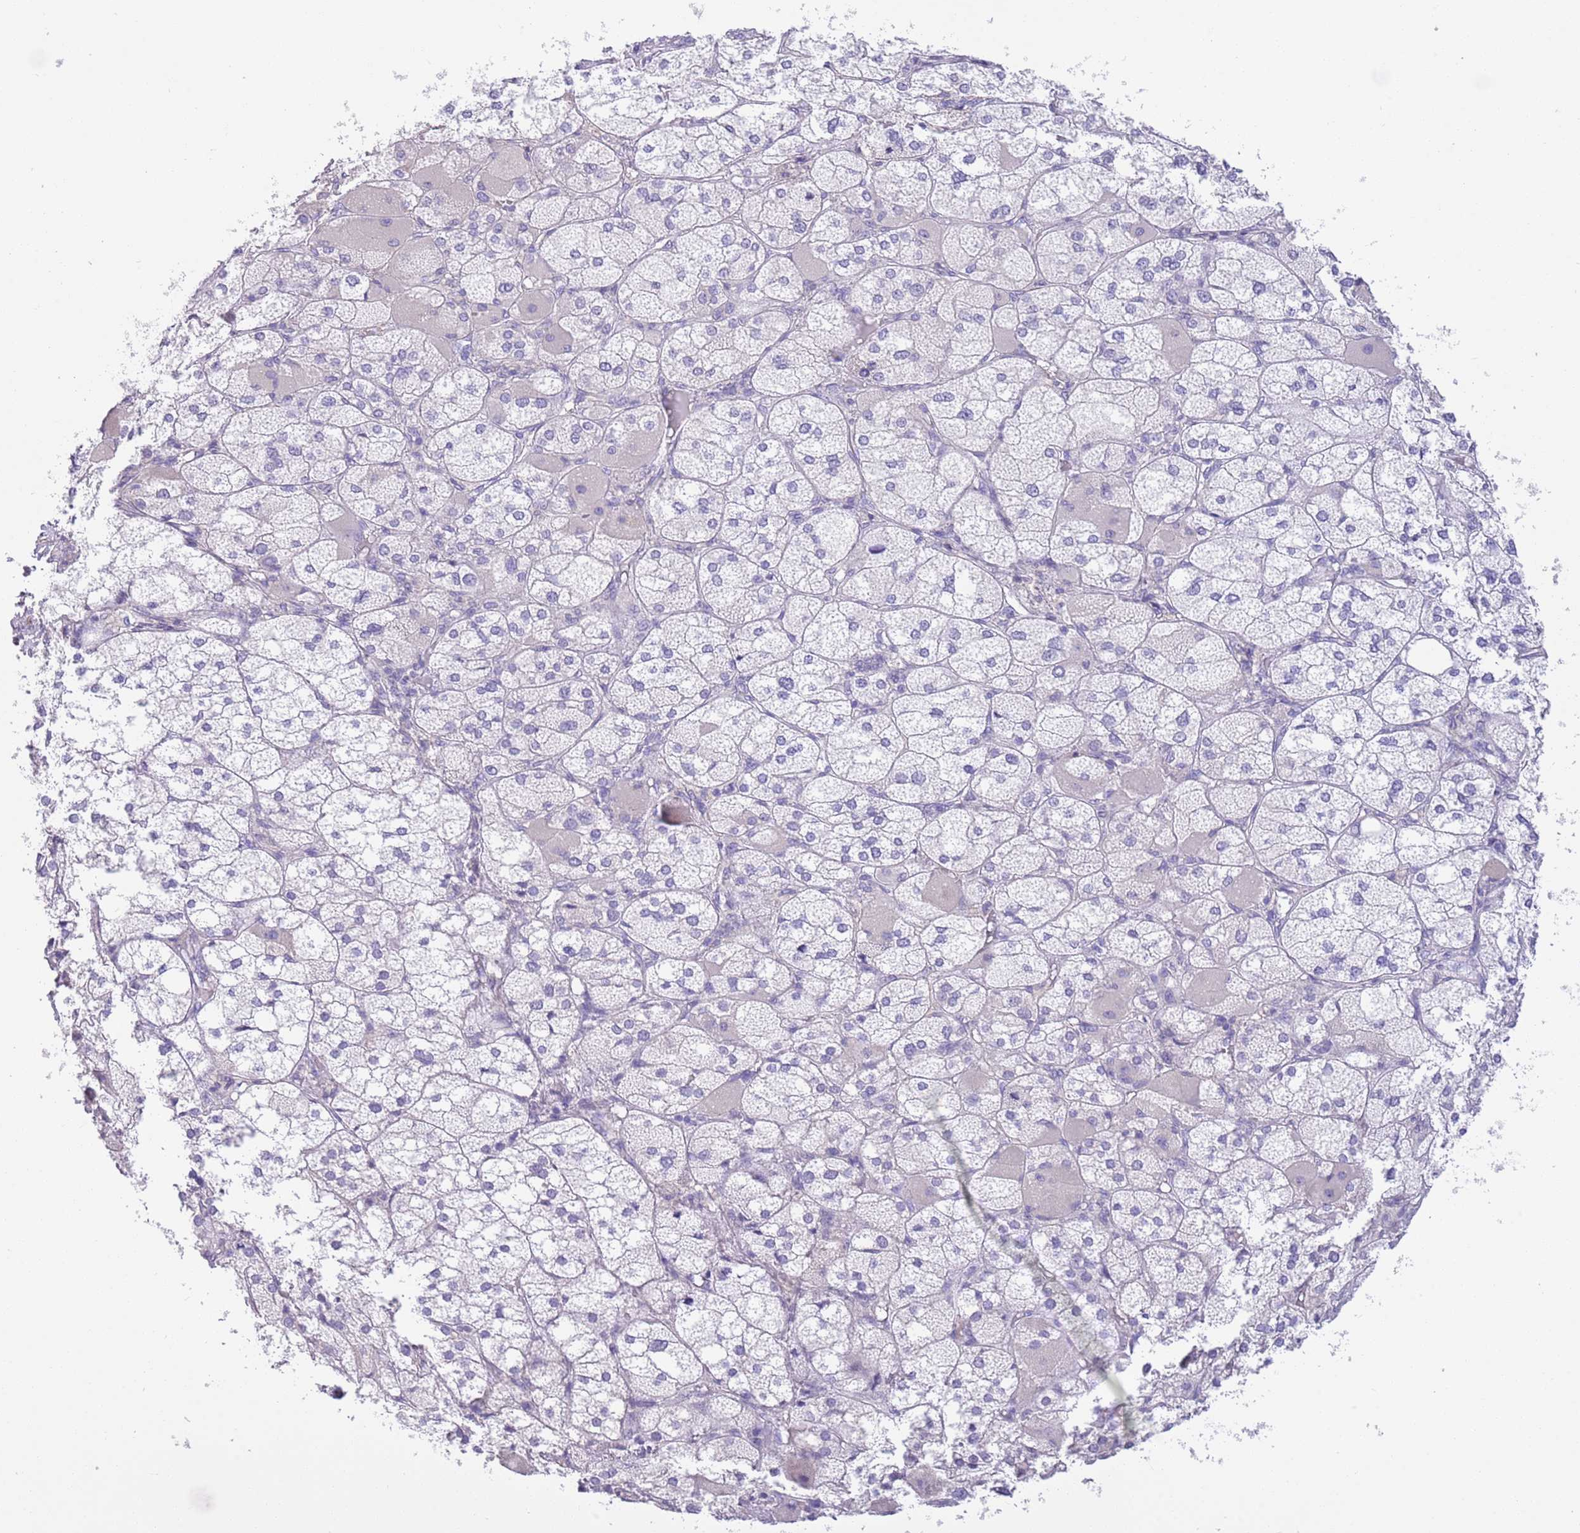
{"staining": {"intensity": "negative", "quantity": "none", "location": "none"}, "tissue": "adrenal gland", "cell_type": "Glandular cells", "image_type": "normal", "snomed": [{"axis": "morphology", "description": "Normal tissue, NOS"}, {"axis": "topography", "description": "Adrenal gland"}], "caption": "Adrenal gland stained for a protein using immunohistochemistry displays no staining glandular cells.", "gene": "SFTPA1", "patient": {"sex": "female", "age": 61}}